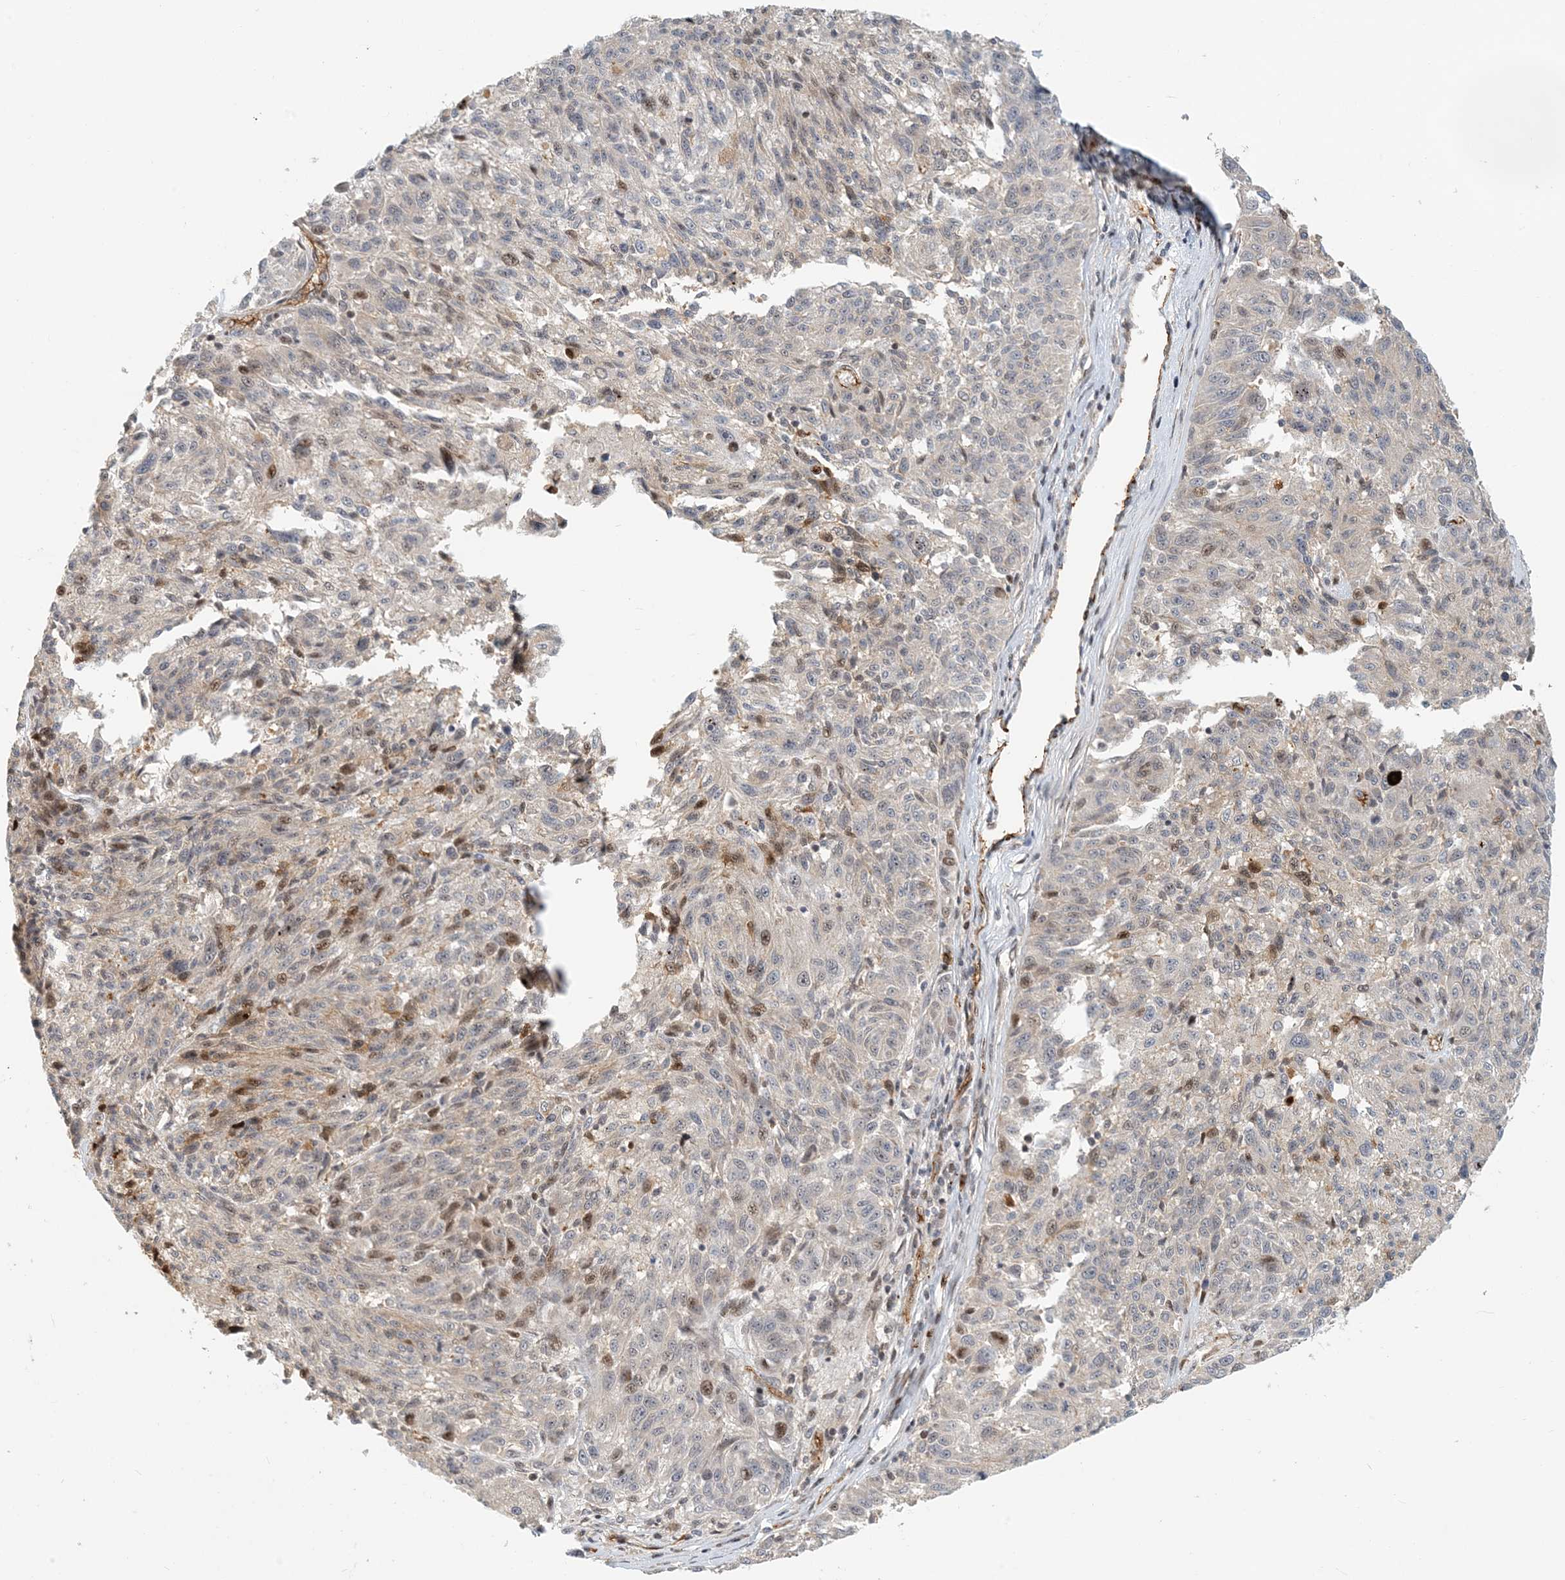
{"staining": {"intensity": "moderate", "quantity": "<25%", "location": "nuclear"}, "tissue": "melanoma", "cell_type": "Tumor cells", "image_type": "cancer", "snomed": [{"axis": "morphology", "description": "Malignant melanoma, NOS"}, {"axis": "topography", "description": "Skin"}], "caption": "This is a photomicrograph of IHC staining of malignant melanoma, which shows moderate positivity in the nuclear of tumor cells.", "gene": "MAPKBP1", "patient": {"sex": "male", "age": 53}}